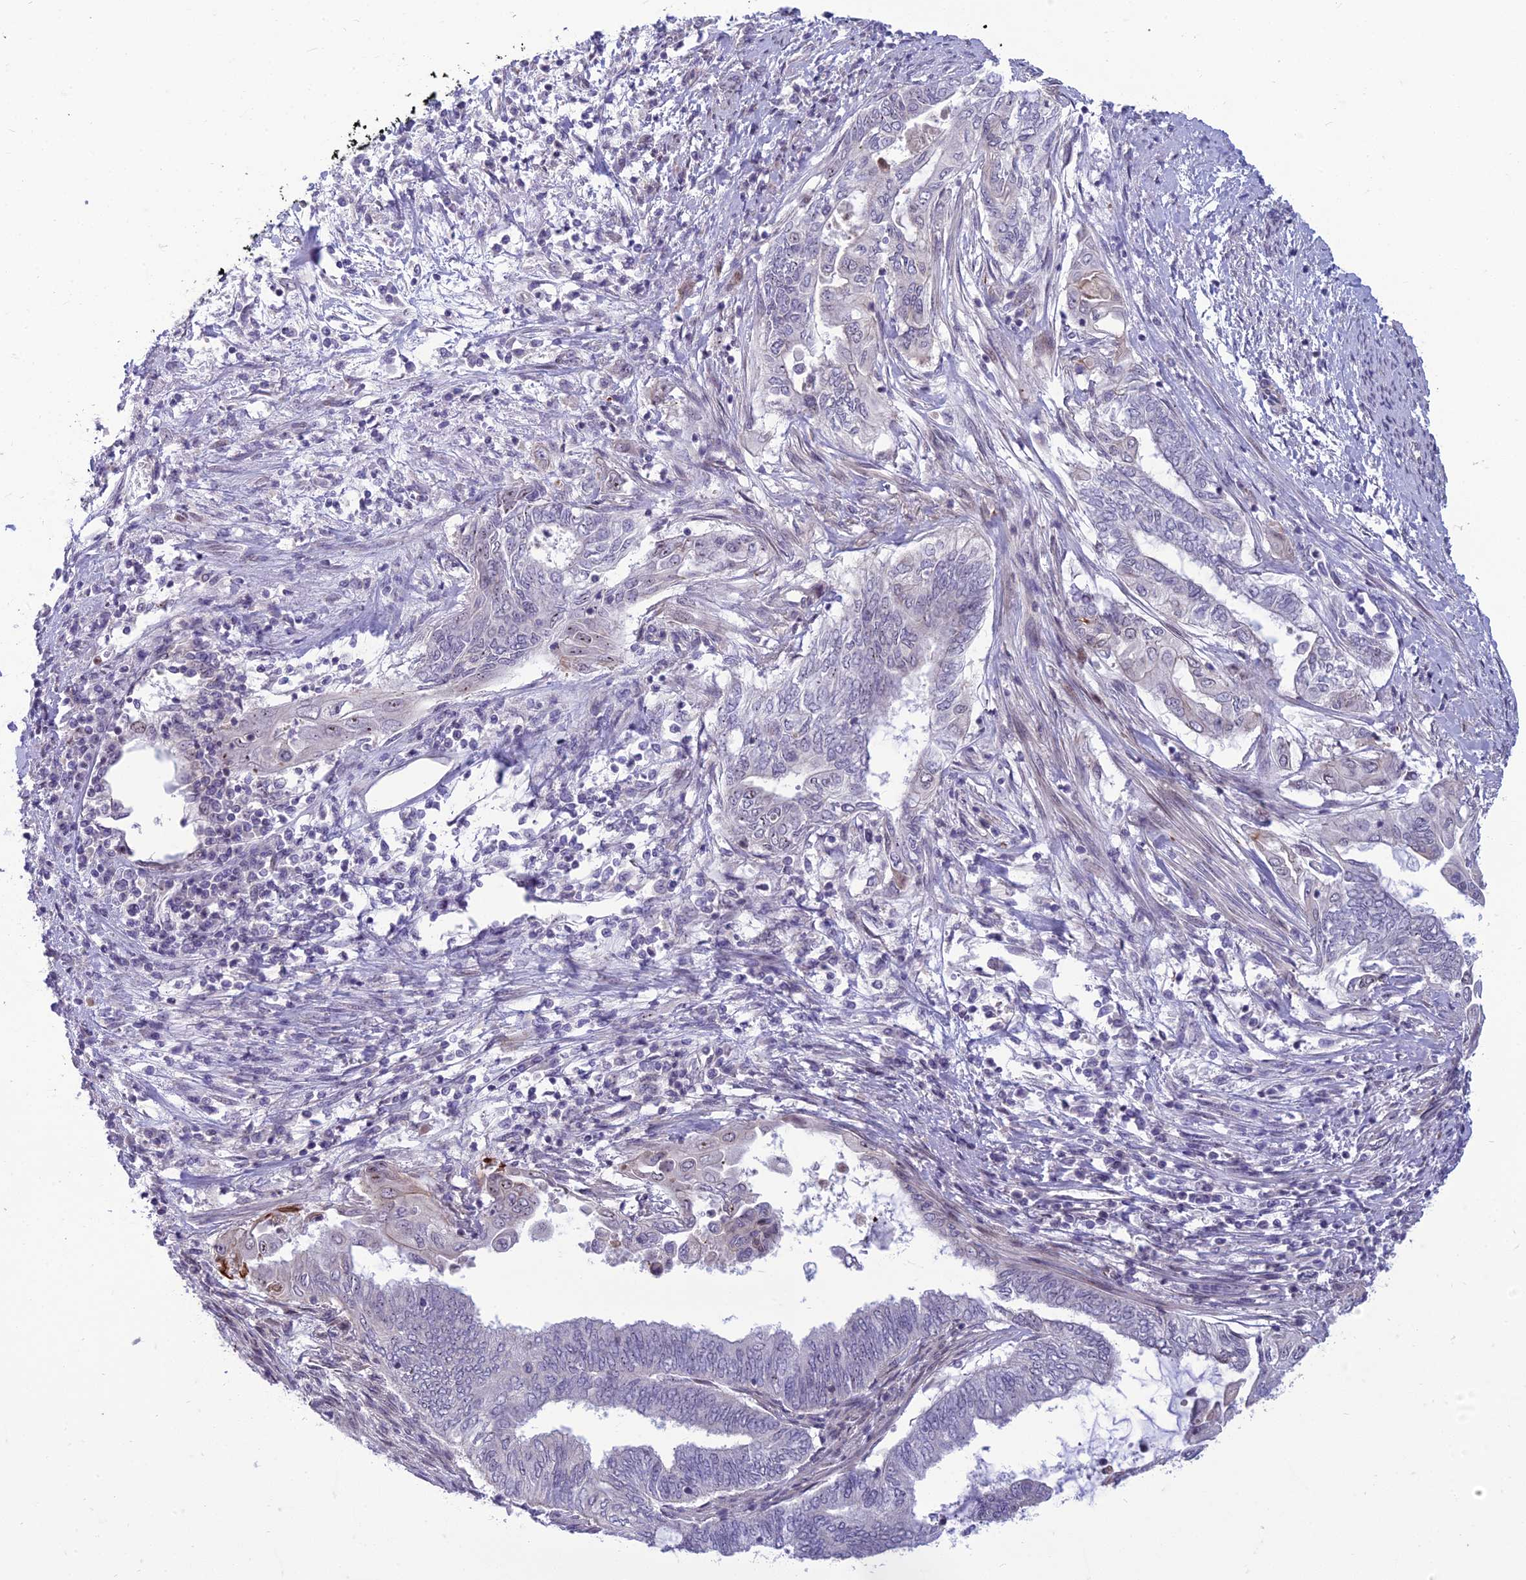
{"staining": {"intensity": "negative", "quantity": "none", "location": "none"}, "tissue": "endometrial cancer", "cell_type": "Tumor cells", "image_type": "cancer", "snomed": [{"axis": "morphology", "description": "Adenocarcinoma, NOS"}, {"axis": "topography", "description": "Uterus"}, {"axis": "topography", "description": "Endometrium"}], "caption": "IHC photomicrograph of adenocarcinoma (endometrial) stained for a protein (brown), which reveals no staining in tumor cells. (DAB immunohistochemistry with hematoxylin counter stain).", "gene": "DTX2", "patient": {"sex": "female", "age": 70}}